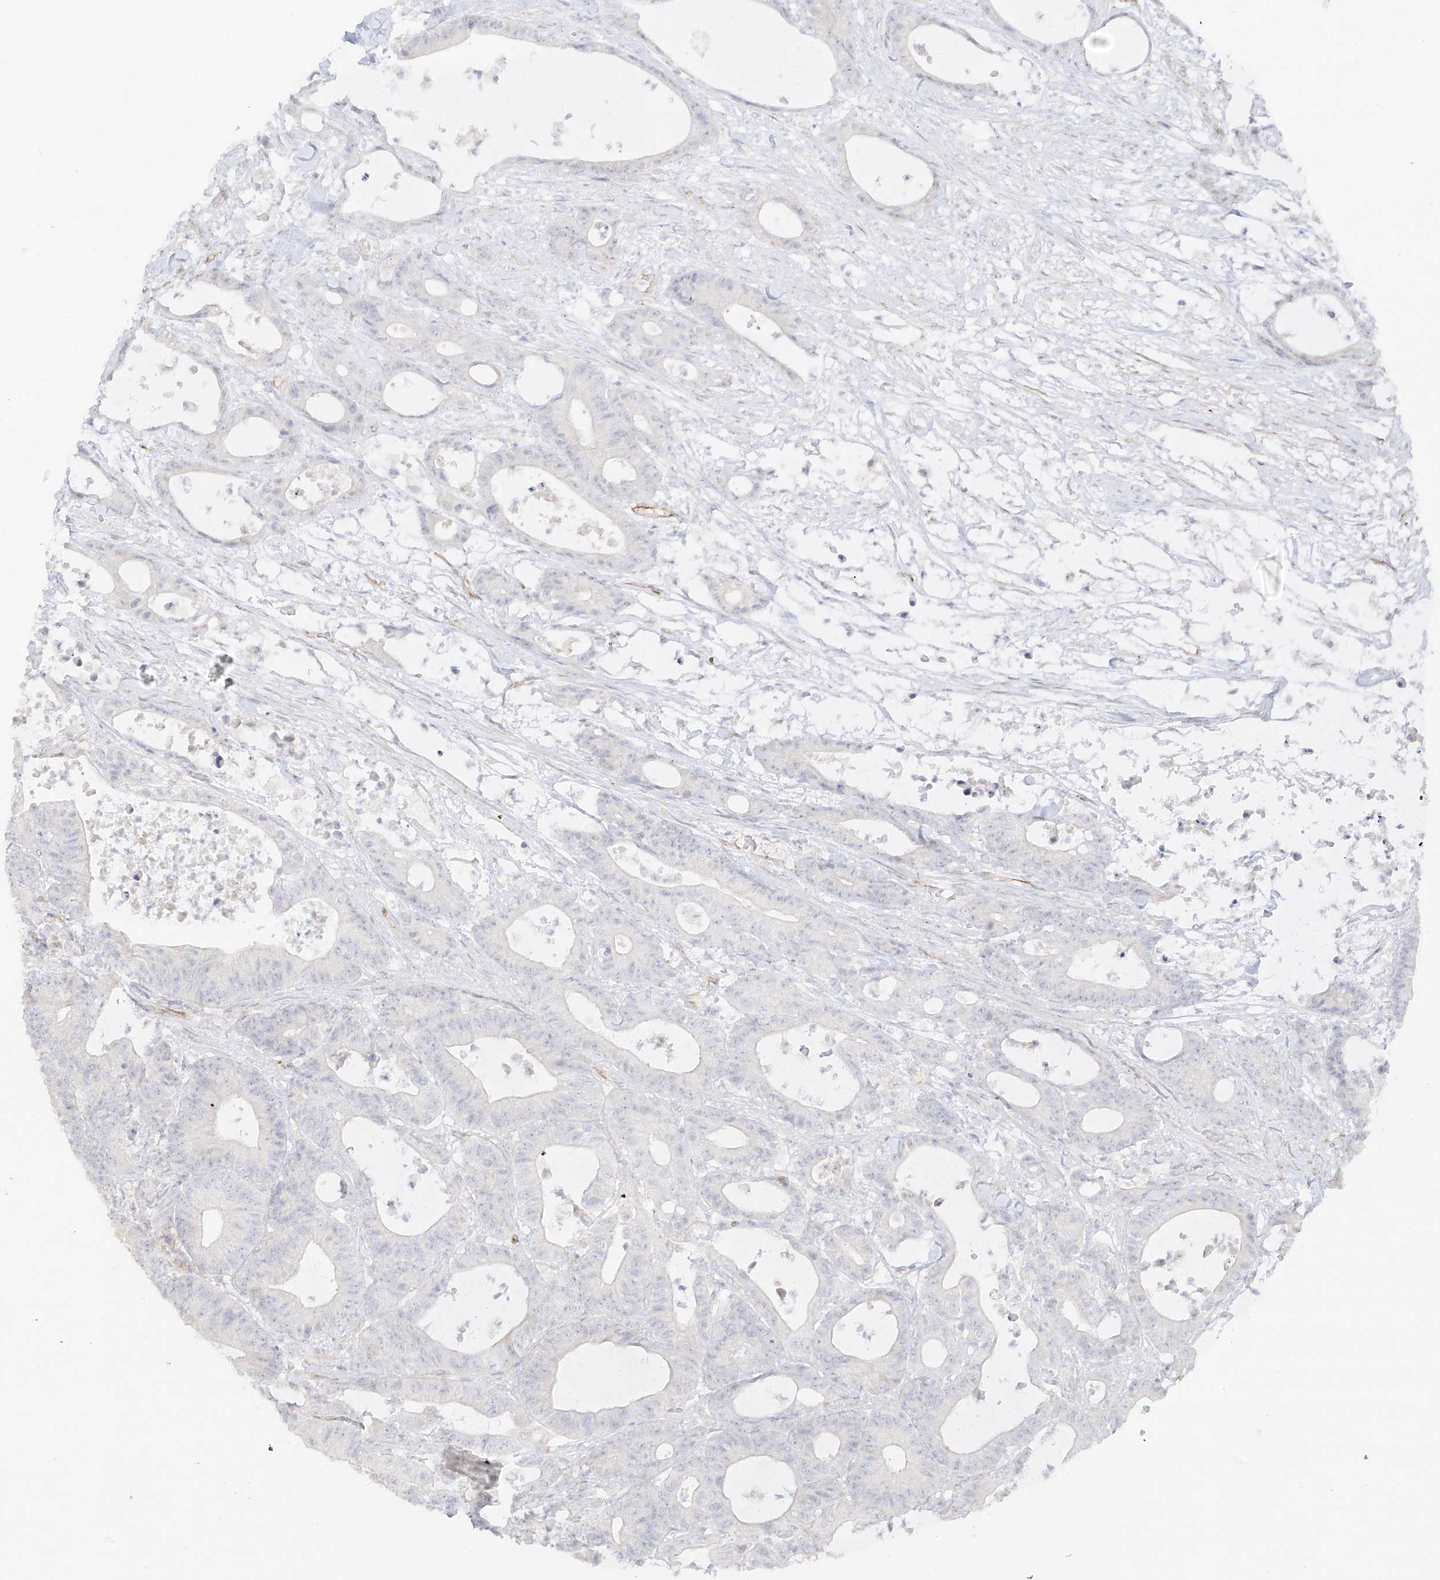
{"staining": {"intensity": "negative", "quantity": "none", "location": "none"}, "tissue": "colorectal cancer", "cell_type": "Tumor cells", "image_type": "cancer", "snomed": [{"axis": "morphology", "description": "Adenocarcinoma, NOS"}, {"axis": "topography", "description": "Colon"}], "caption": "Tumor cells show no significant protein positivity in colorectal cancer.", "gene": "C11orf87", "patient": {"sex": "female", "age": 84}}